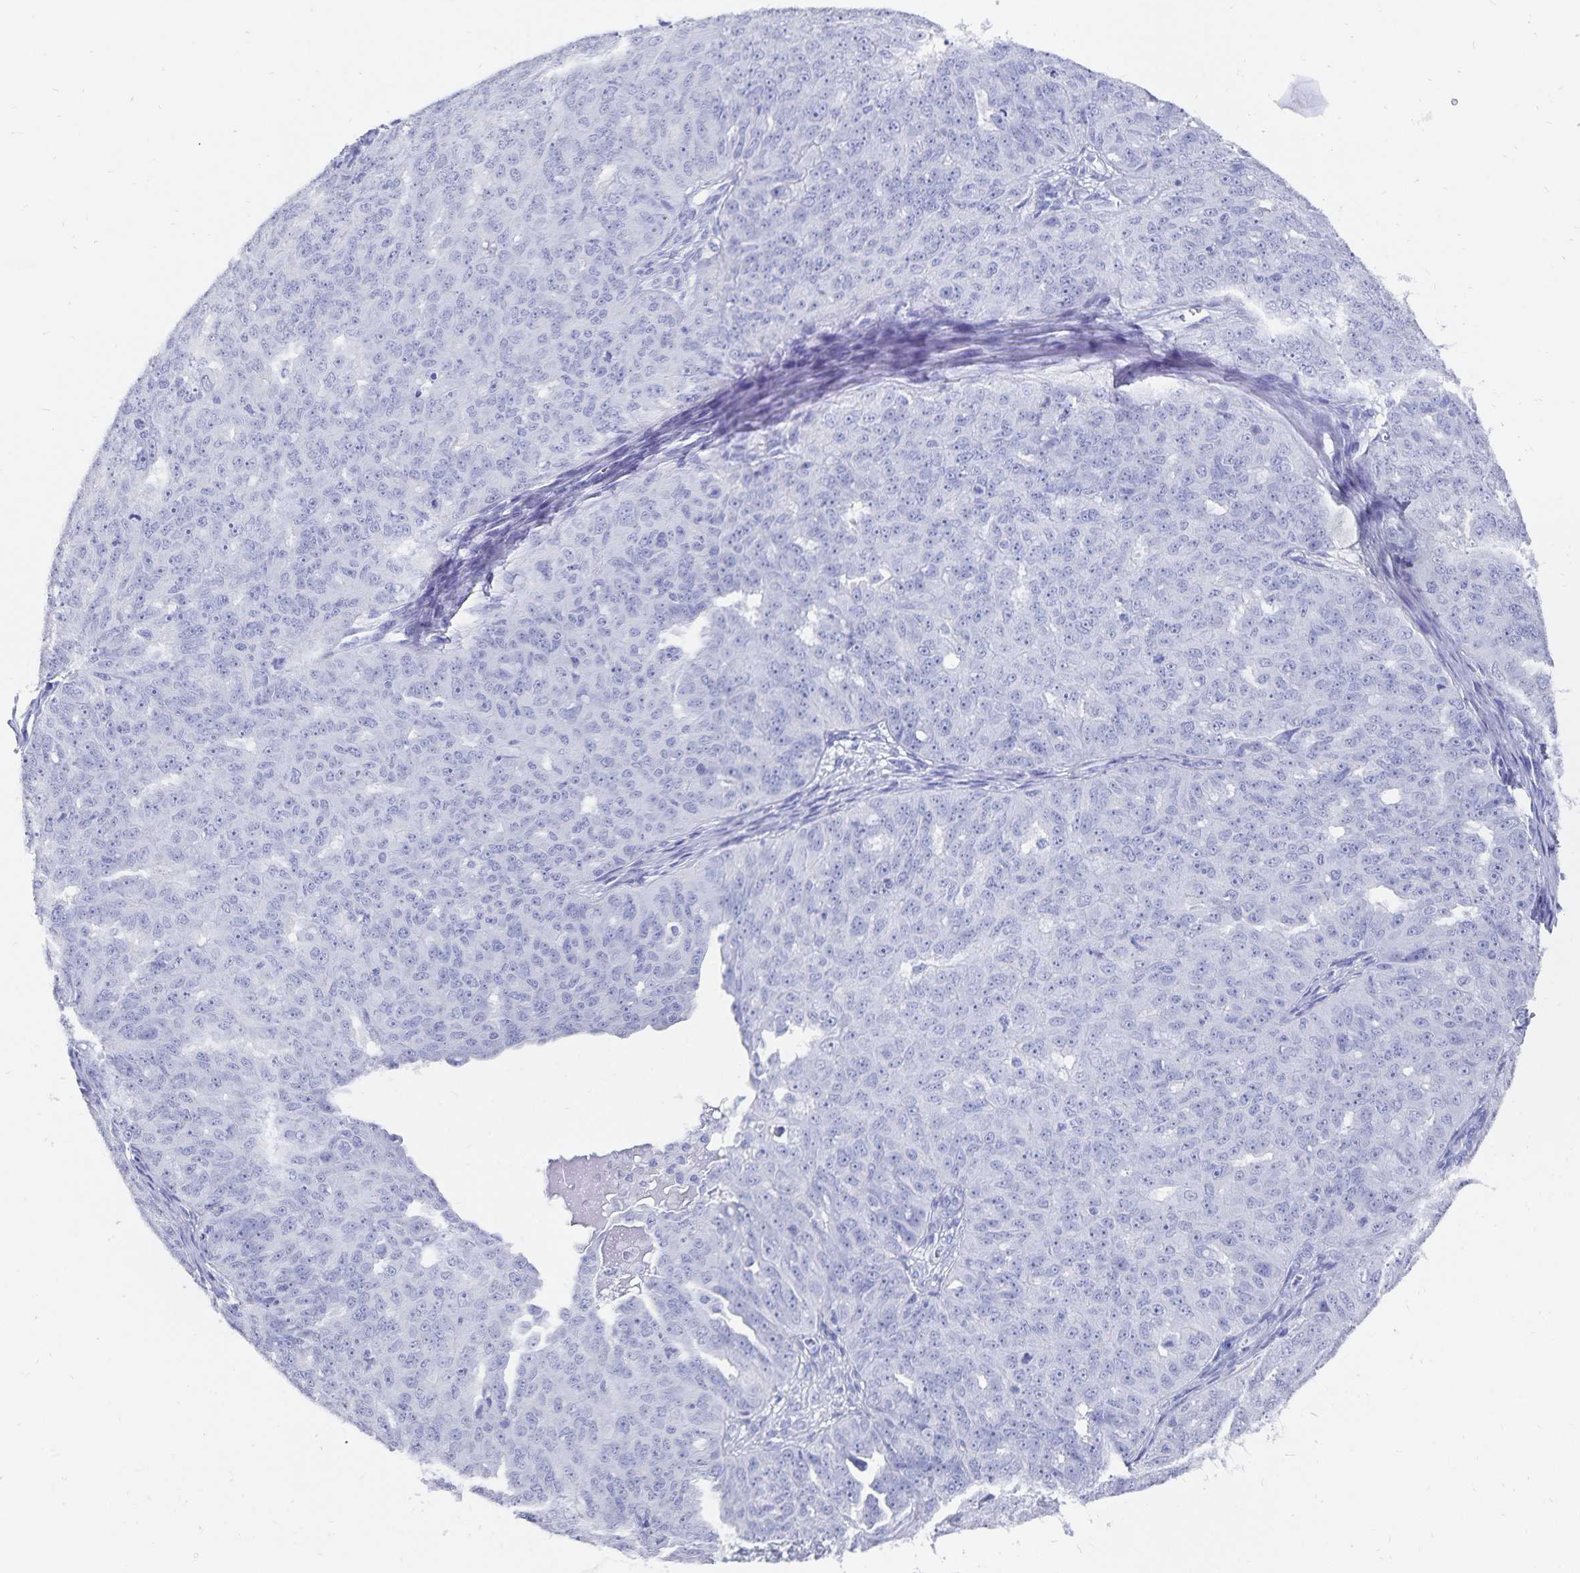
{"staining": {"intensity": "negative", "quantity": "none", "location": "none"}, "tissue": "ovarian cancer", "cell_type": "Tumor cells", "image_type": "cancer", "snomed": [{"axis": "morphology", "description": "Carcinoma, endometroid"}, {"axis": "topography", "description": "Ovary"}], "caption": "Tumor cells are negative for brown protein staining in ovarian endometroid carcinoma. (Stains: DAB IHC with hematoxylin counter stain, Microscopy: brightfield microscopy at high magnification).", "gene": "ADH1A", "patient": {"sex": "female", "age": 70}}